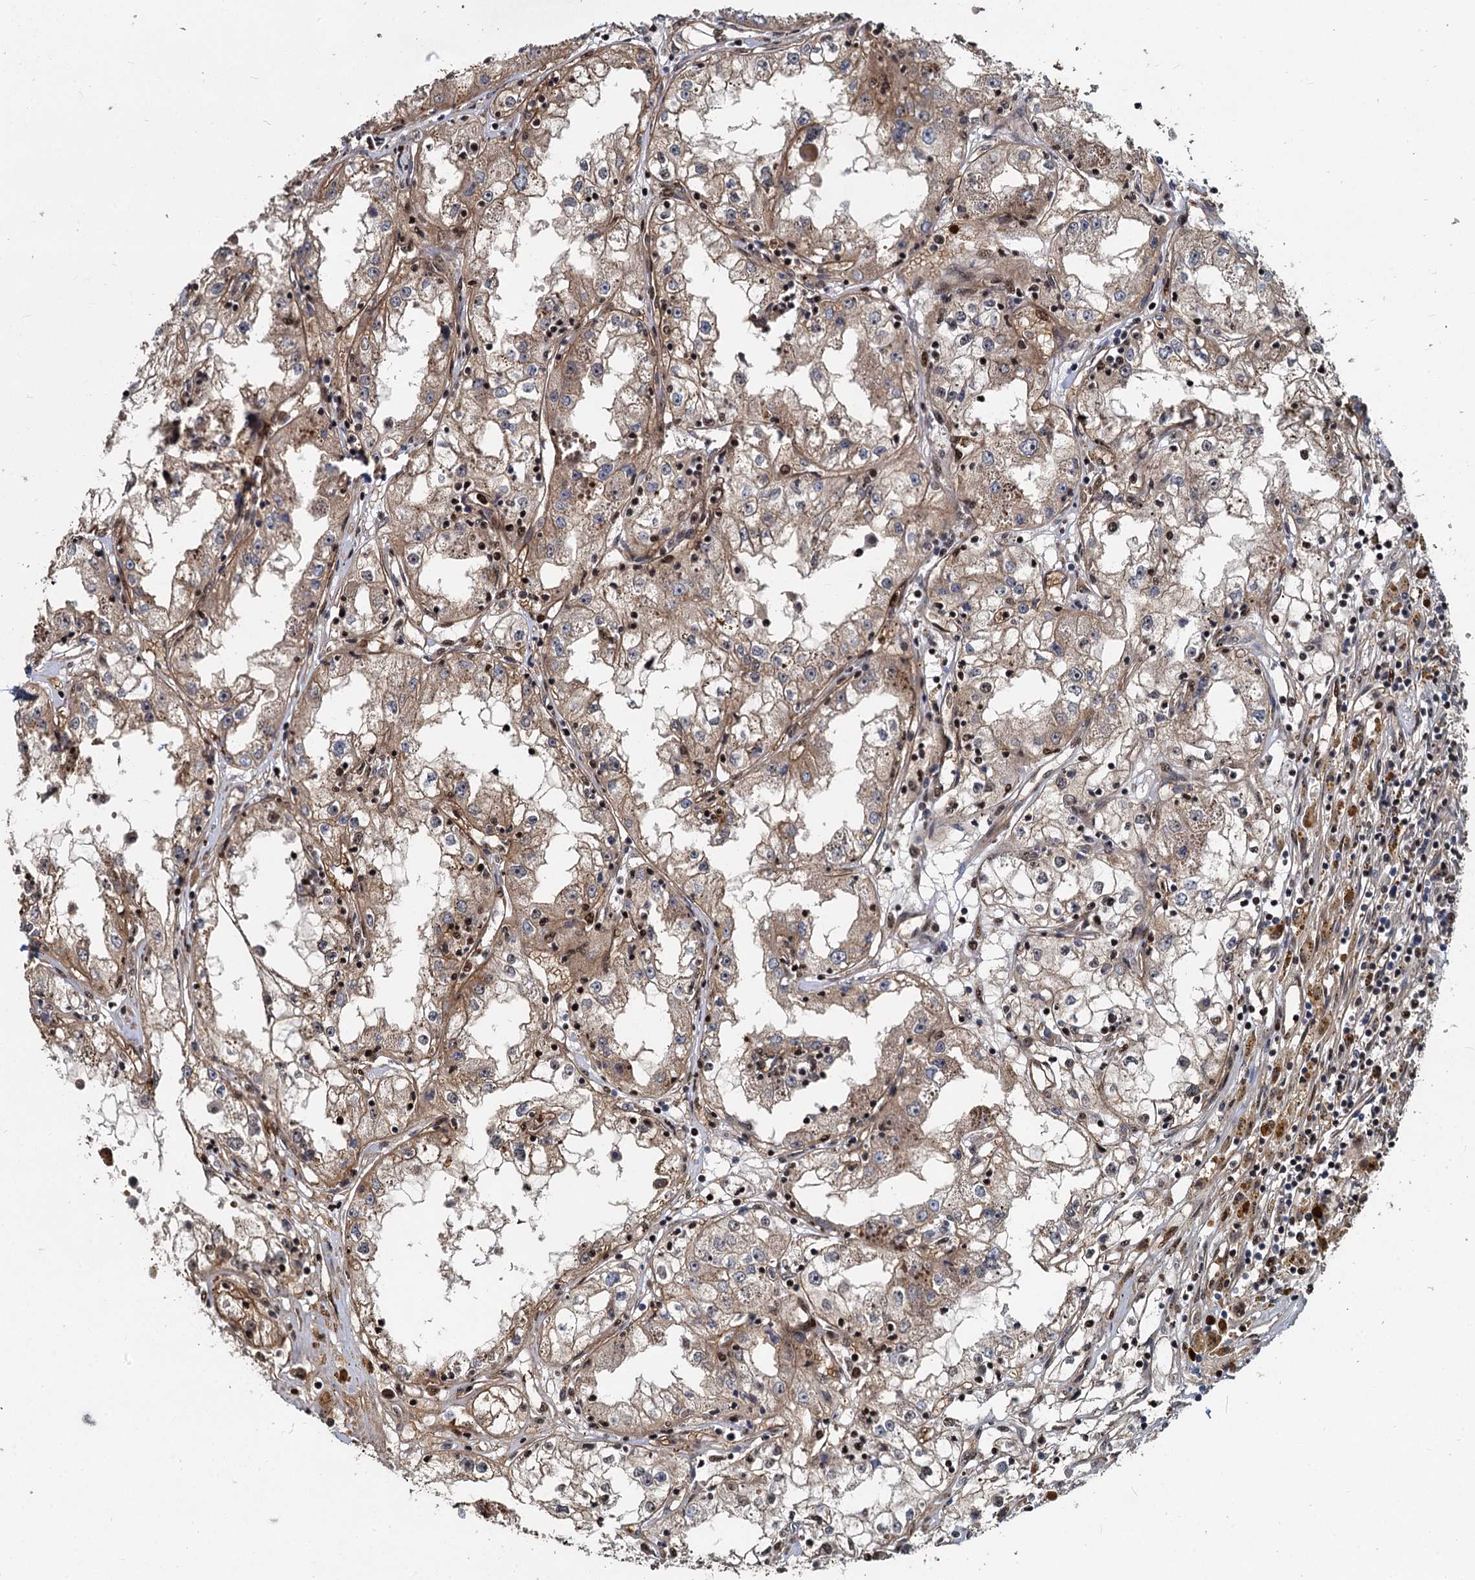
{"staining": {"intensity": "weak", "quantity": ">75%", "location": "cytoplasmic/membranous"}, "tissue": "renal cancer", "cell_type": "Tumor cells", "image_type": "cancer", "snomed": [{"axis": "morphology", "description": "Adenocarcinoma, NOS"}, {"axis": "topography", "description": "Kidney"}], "caption": "Tumor cells exhibit low levels of weak cytoplasmic/membranous staining in about >75% of cells in renal cancer (adenocarcinoma). (IHC, brightfield microscopy, high magnification).", "gene": "ANKRD49", "patient": {"sex": "male", "age": 56}}